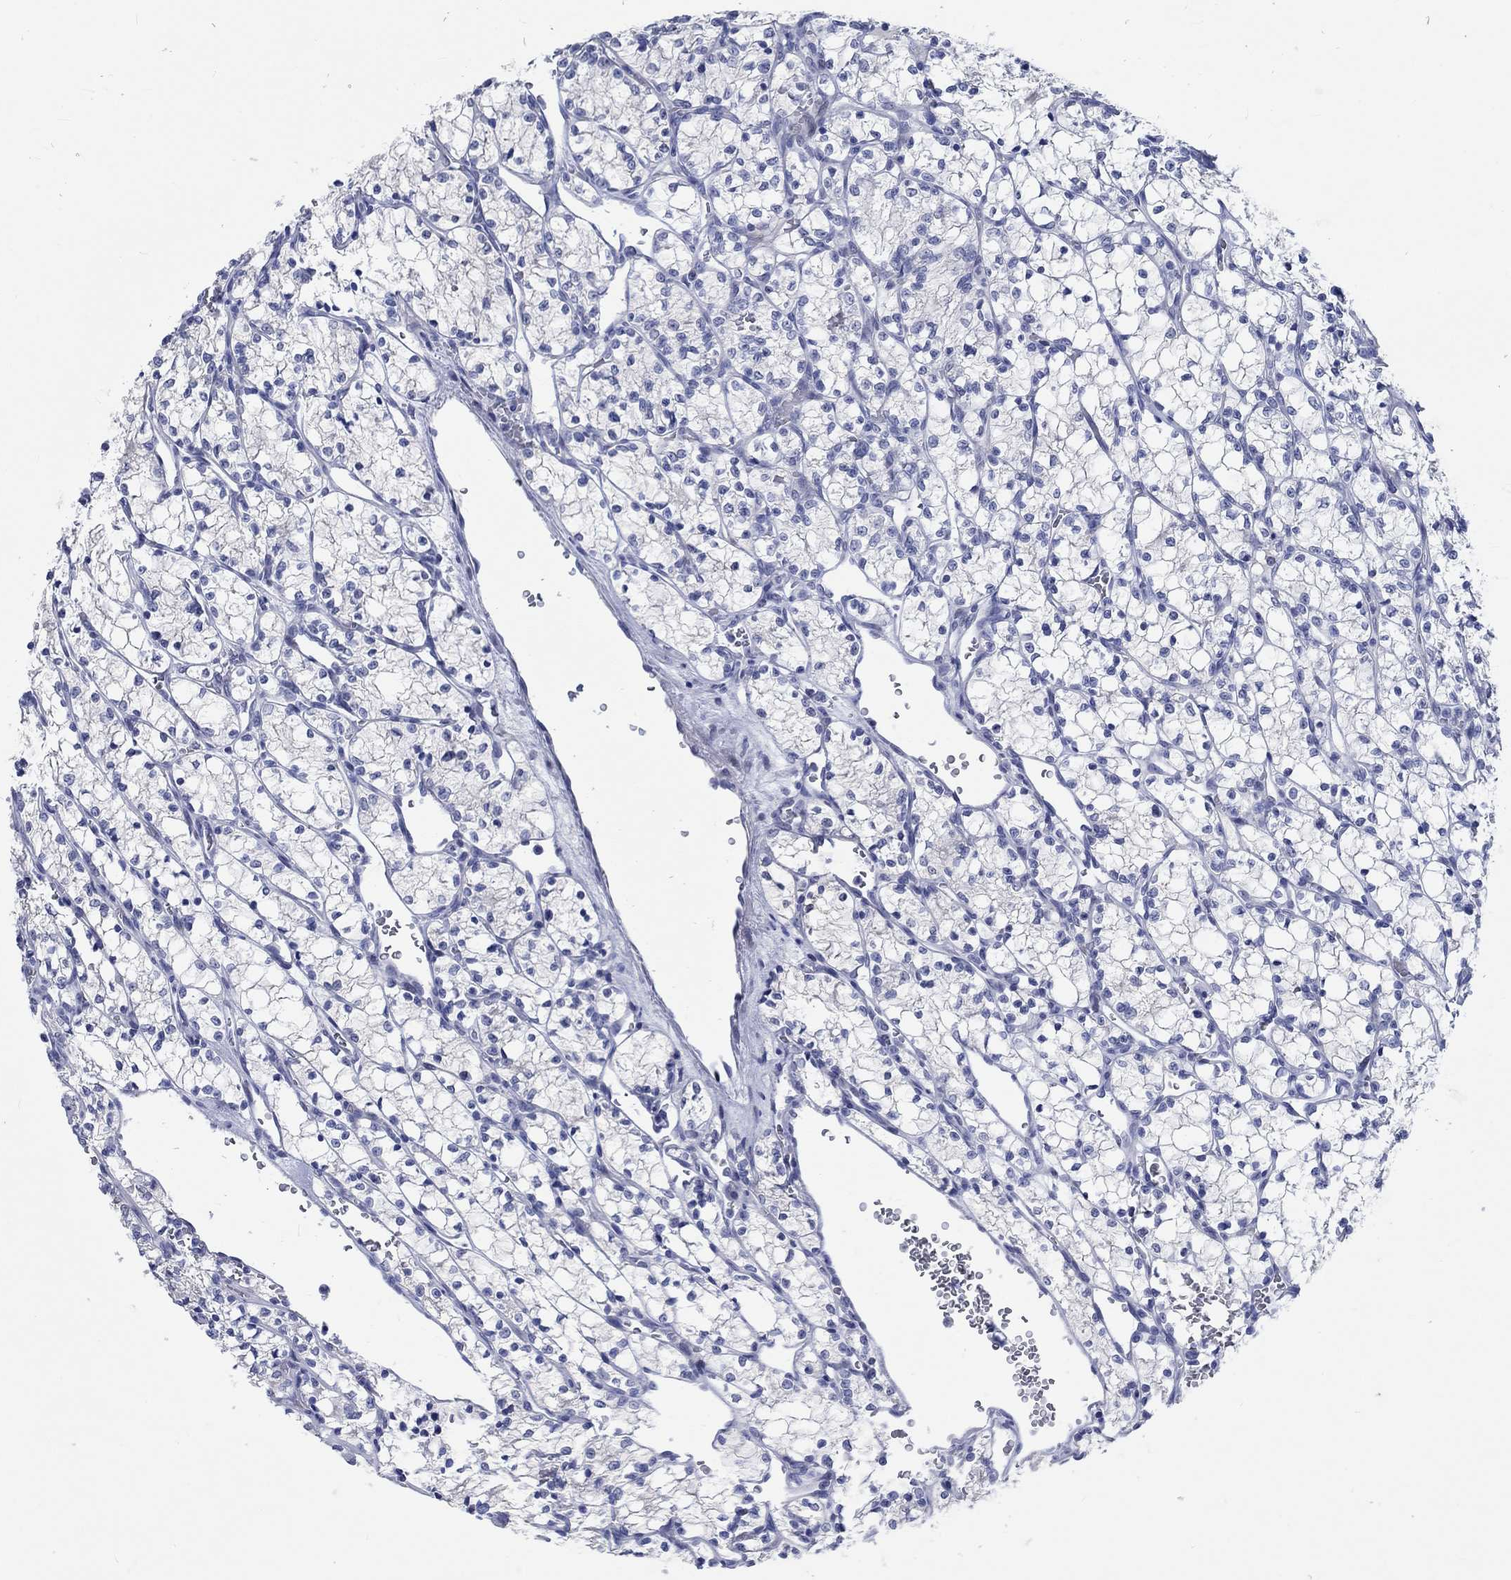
{"staining": {"intensity": "negative", "quantity": "none", "location": "none"}, "tissue": "renal cancer", "cell_type": "Tumor cells", "image_type": "cancer", "snomed": [{"axis": "morphology", "description": "Adenocarcinoma, NOS"}, {"axis": "topography", "description": "Kidney"}], "caption": "Micrograph shows no protein expression in tumor cells of renal cancer tissue. (DAB (3,3'-diaminobenzidine) immunohistochemistry (IHC) with hematoxylin counter stain).", "gene": "C4orf47", "patient": {"sex": "female", "age": 69}}